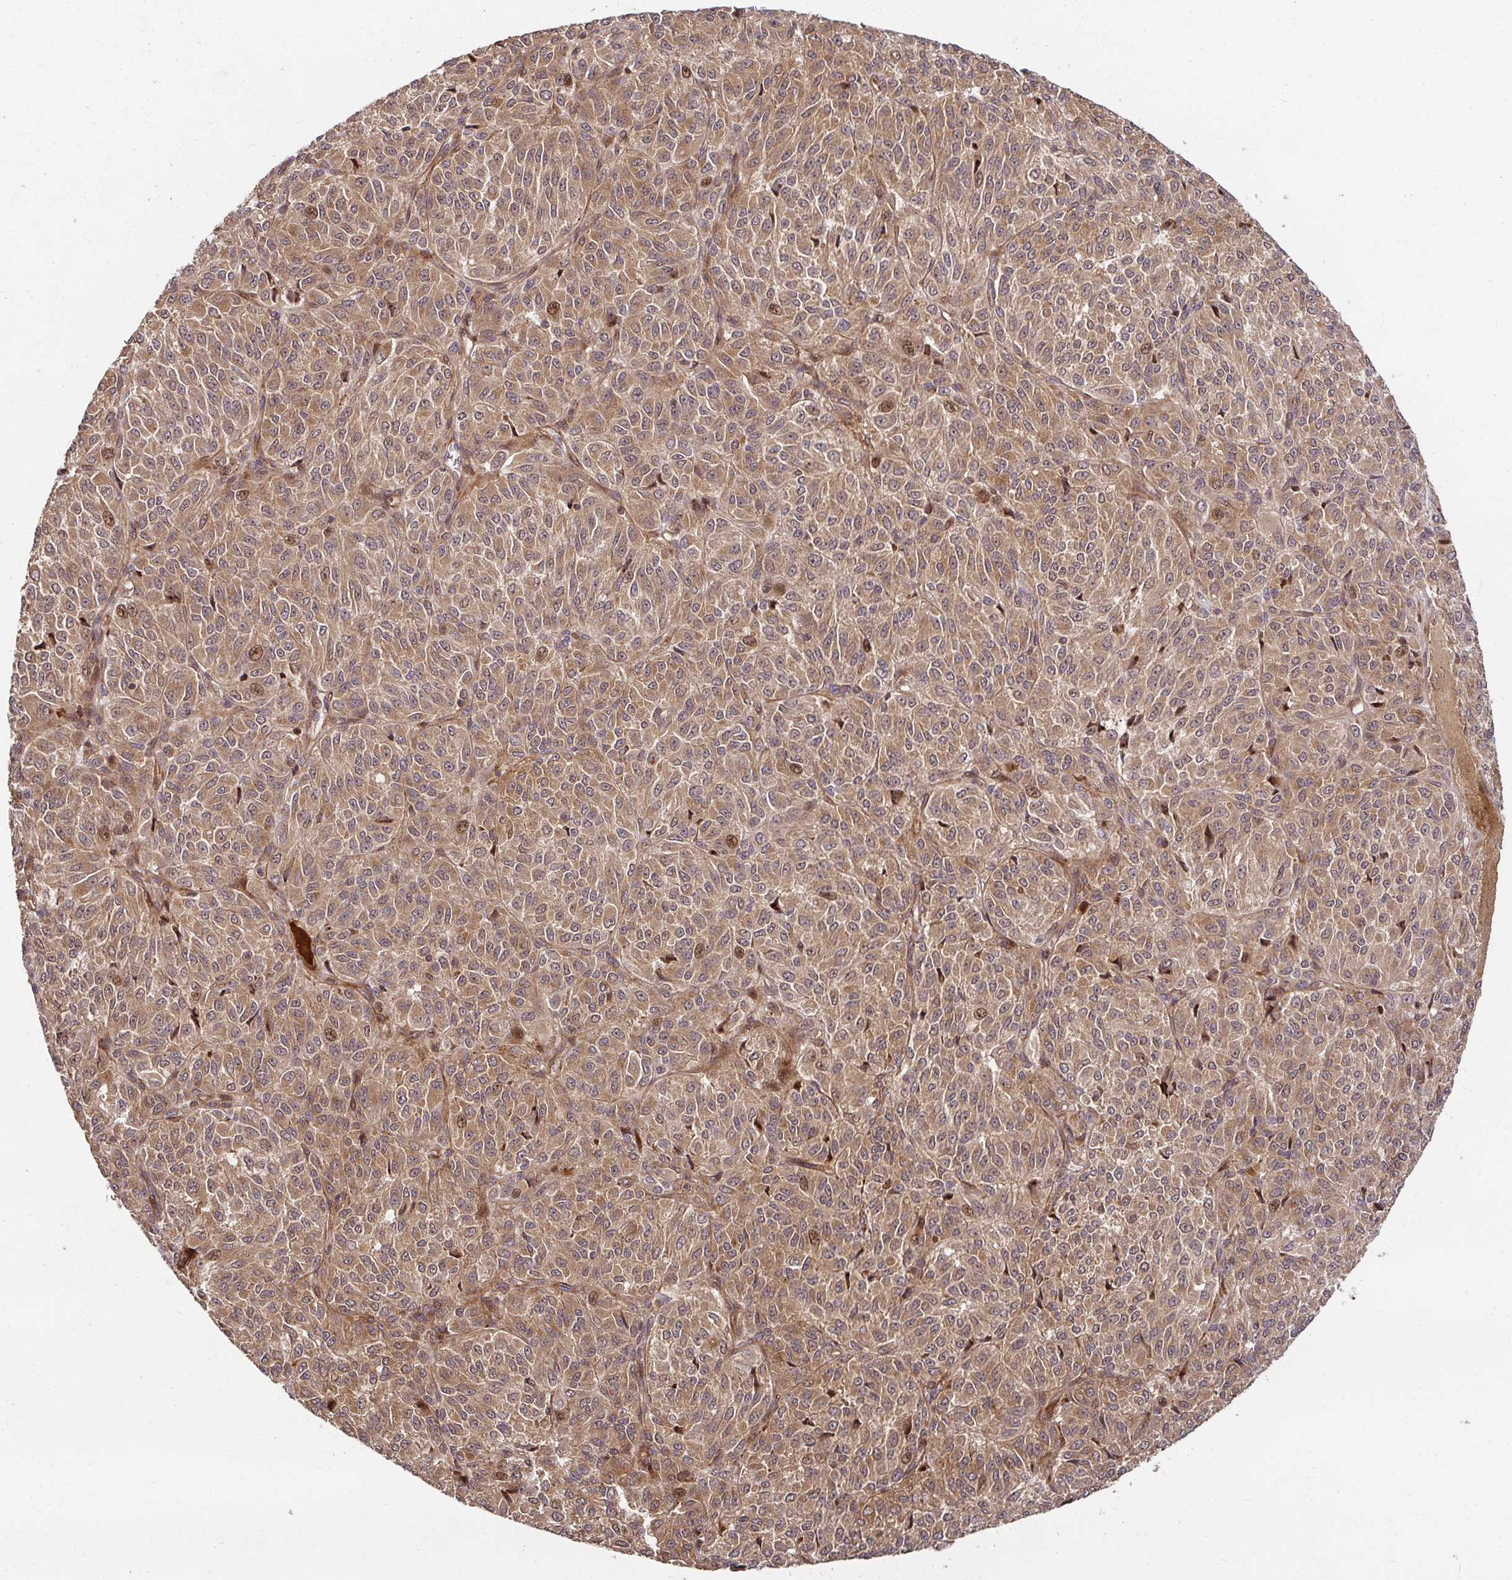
{"staining": {"intensity": "weak", "quantity": ">75%", "location": "cytoplasmic/membranous,nuclear"}, "tissue": "melanoma", "cell_type": "Tumor cells", "image_type": "cancer", "snomed": [{"axis": "morphology", "description": "Malignant melanoma, Metastatic site"}, {"axis": "topography", "description": "Brain"}], "caption": "A high-resolution photomicrograph shows immunohistochemistry staining of melanoma, which demonstrates weak cytoplasmic/membranous and nuclear positivity in about >75% of tumor cells.", "gene": "PSMA4", "patient": {"sex": "female", "age": 56}}